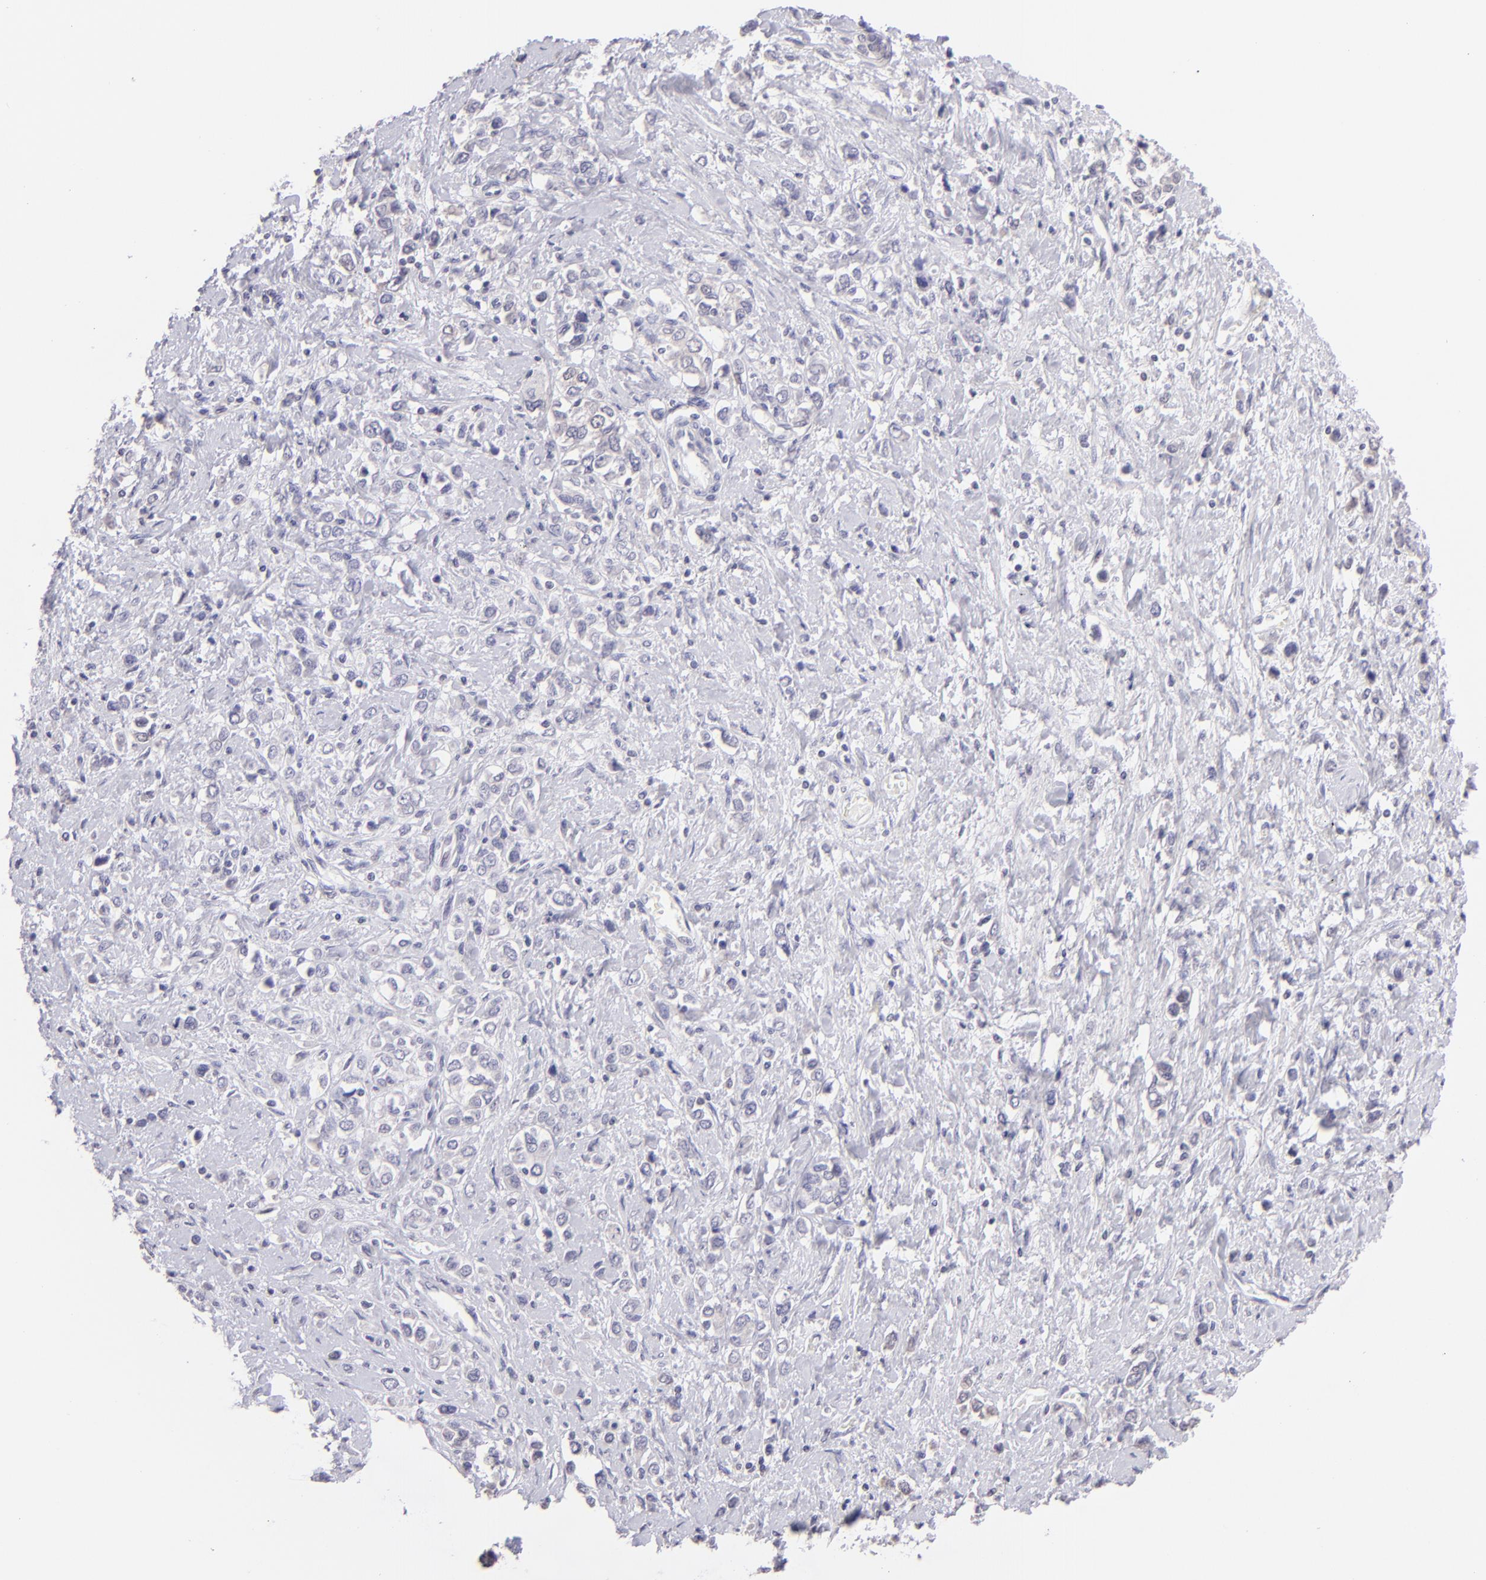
{"staining": {"intensity": "negative", "quantity": "none", "location": "none"}, "tissue": "stomach cancer", "cell_type": "Tumor cells", "image_type": "cancer", "snomed": [{"axis": "morphology", "description": "Adenocarcinoma, NOS"}, {"axis": "topography", "description": "Stomach, upper"}], "caption": "DAB (3,3'-diaminobenzidine) immunohistochemical staining of adenocarcinoma (stomach) displays no significant expression in tumor cells.", "gene": "MAGEA1", "patient": {"sex": "male", "age": 76}}